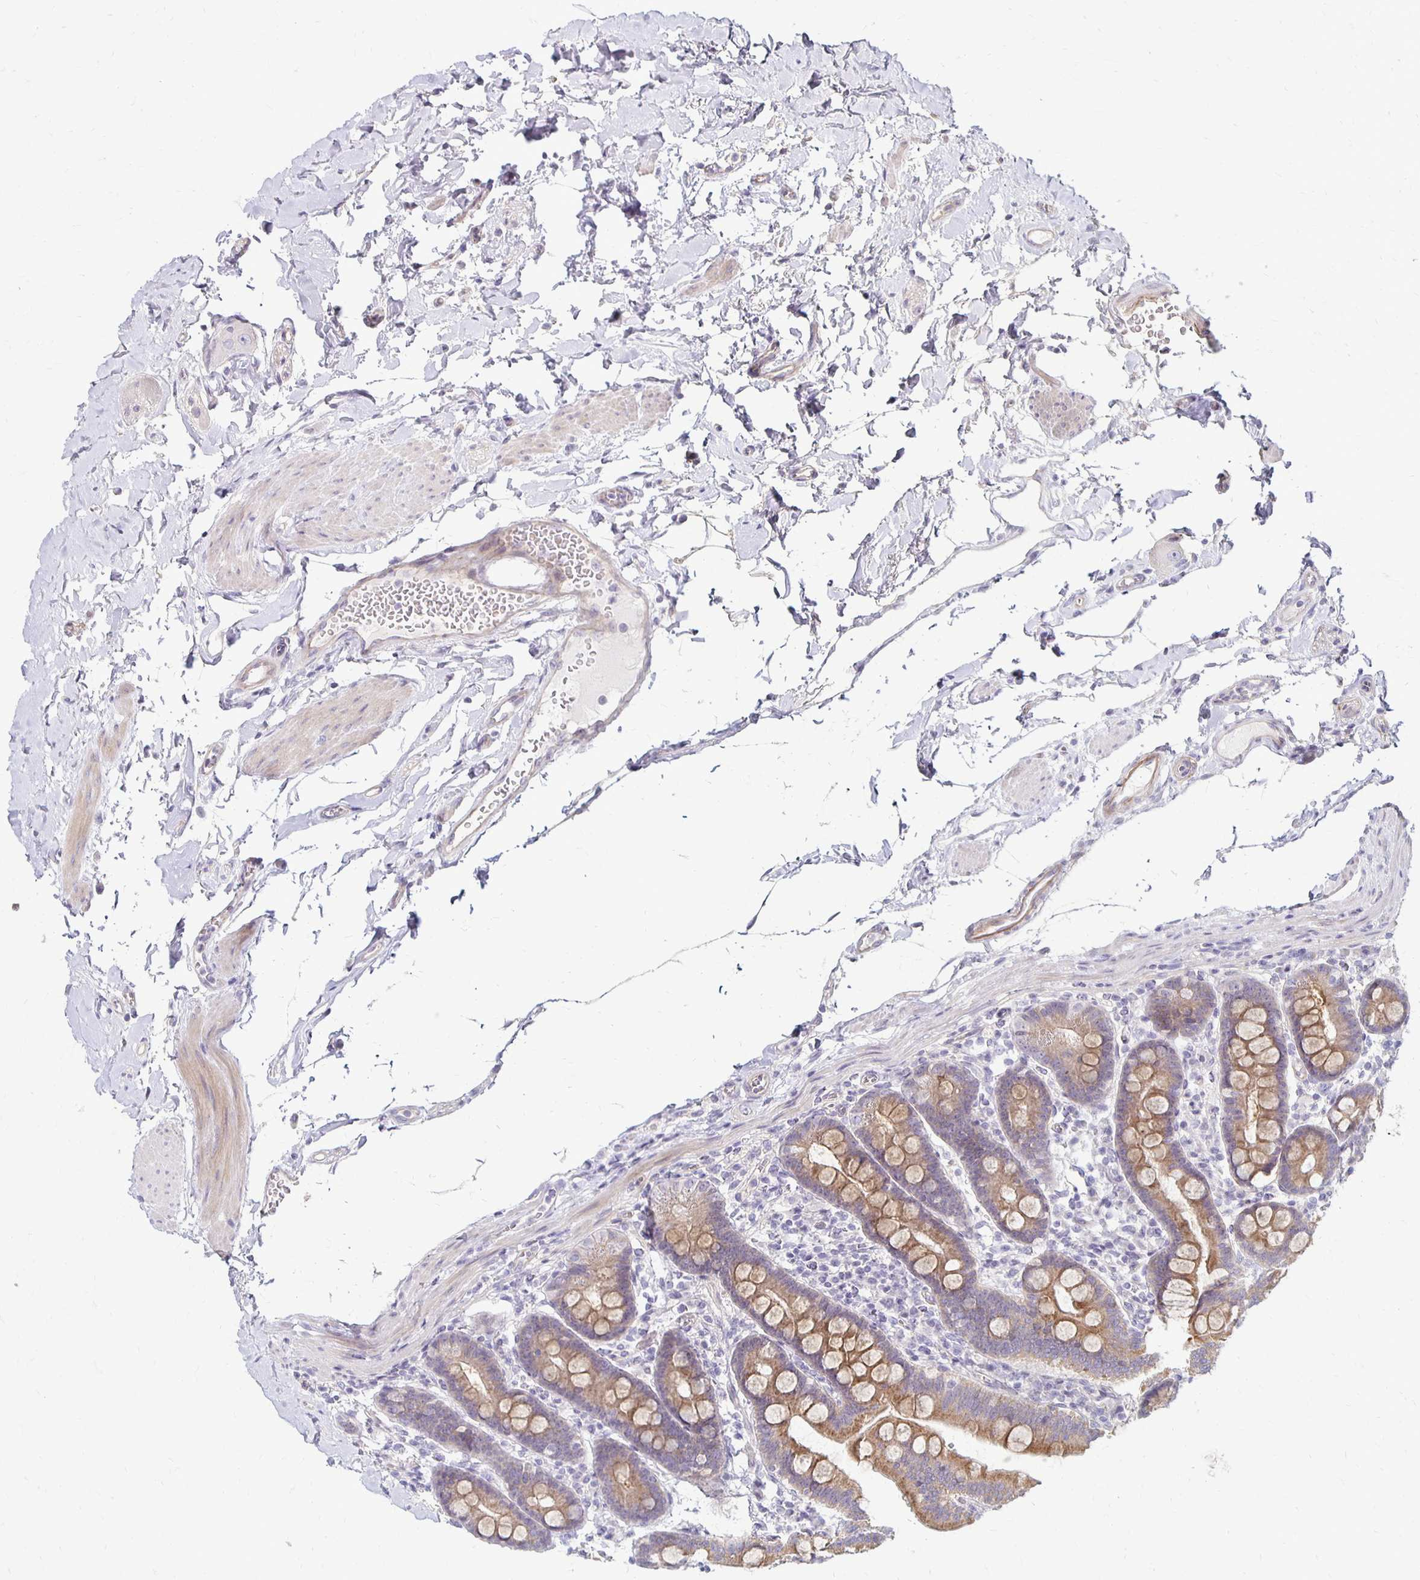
{"staining": {"intensity": "moderate", "quantity": ">75%", "location": "cytoplasmic/membranous"}, "tissue": "duodenum", "cell_type": "Glandular cells", "image_type": "normal", "snomed": [{"axis": "morphology", "description": "Normal tissue, NOS"}, {"axis": "topography", "description": "Pancreas"}, {"axis": "topography", "description": "Duodenum"}], "caption": "Immunohistochemical staining of unremarkable duodenum reveals >75% levels of moderate cytoplasmic/membranous protein positivity in approximately >75% of glandular cells. (DAB (3,3'-diaminobenzidine) = brown stain, brightfield microscopy at high magnification).", "gene": "KATNBL1", "patient": {"sex": "male", "age": 59}}